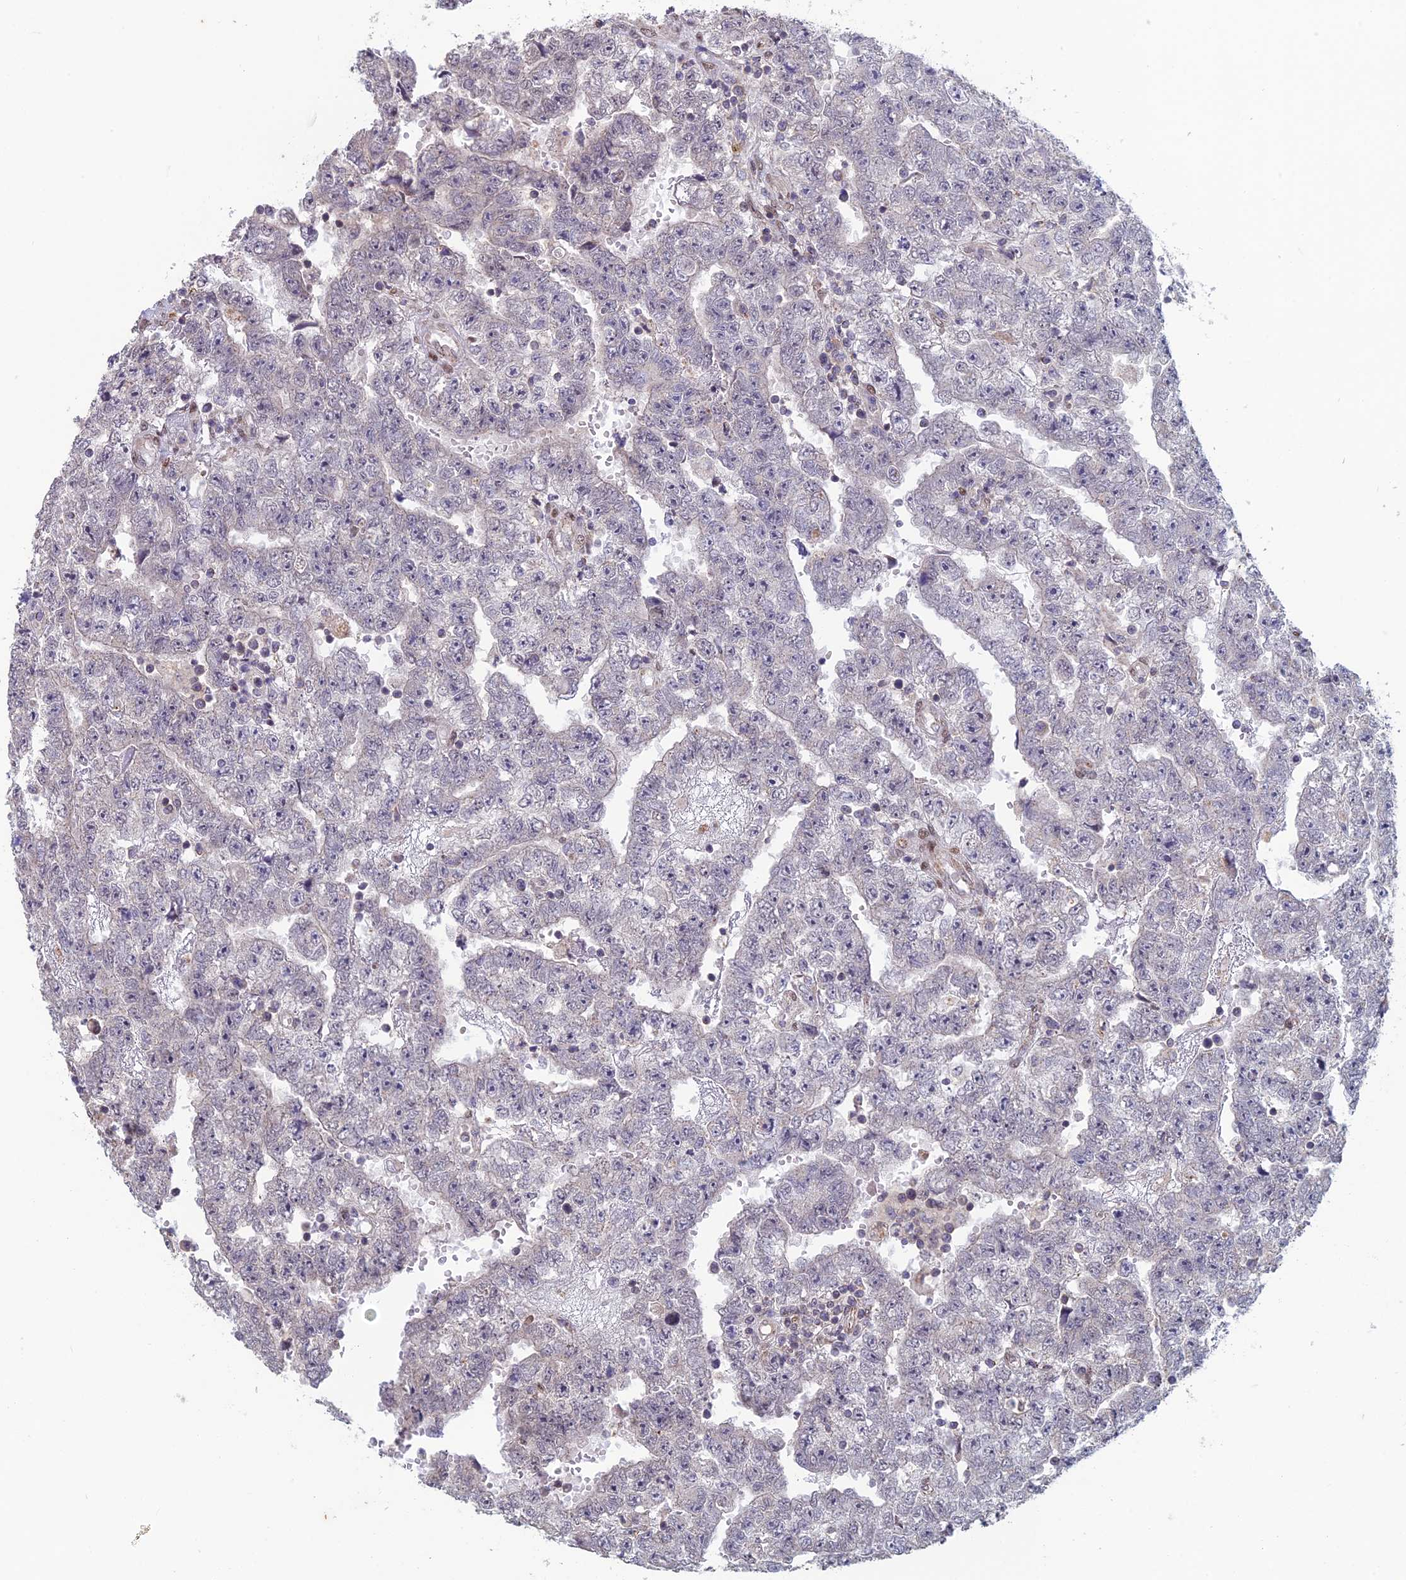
{"staining": {"intensity": "negative", "quantity": "none", "location": "none"}, "tissue": "testis cancer", "cell_type": "Tumor cells", "image_type": "cancer", "snomed": [{"axis": "morphology", "description": "Carcinoma, Embryonal, NOS"}, {"axis": "topography", "description": "Testis"}], "caption": "Immunohistochemistry histopathology image of human testis cancer (embryonal carcinoma) stained for a protein (brown), which exhibits no expression in tumor cells.", "gene": "FOXS1", "patient": {"sex": "male", "age": 25}}